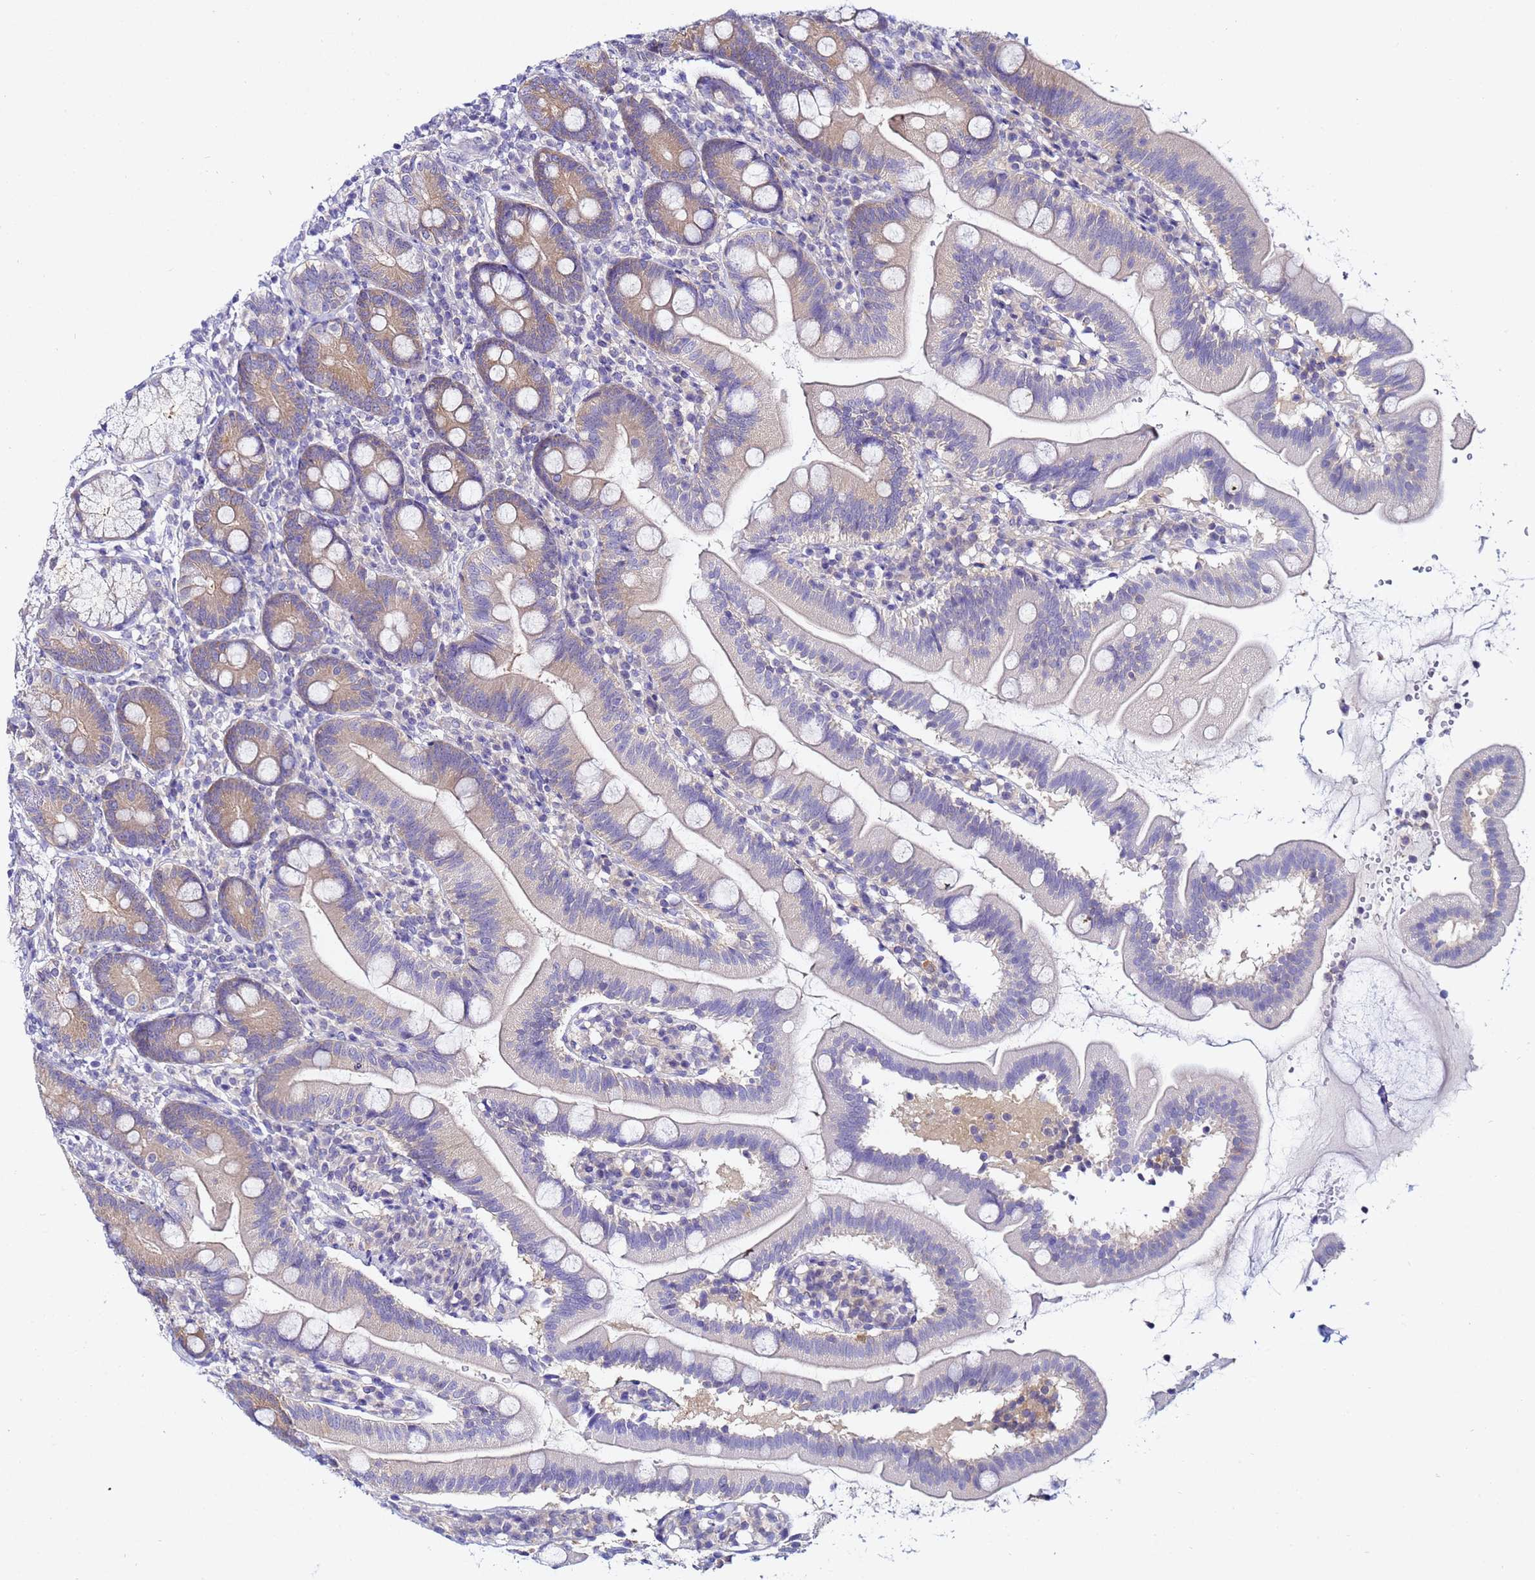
{"staining": {"intensity": "weak", "quantity": "25%-75%", "location": "cytoplasmic/membranous"}, "tissue": "duodenum", "cell_type": "Glandular cells", "image_type": "normal", "snomed": [{"axis": "morphology", "description": "Normal tissue, NOS"}, {"axis": "topography", "description": "Duodenum"}], "caption": "IHC staining of unremarkable duodenum, which shows low levels of weak cytoplasmic/membranous expression in approximately 25%-75% of glandular cells indicating weak cytoplasmic/membranous protein staining. The staining was performed using DAB (3,3'-diaminobenzidine) (brown) for protein detection and nuclei were counterstained in hematoxylin (blue).", "gene": "LENG1", "patient": {"sex": "female", "age": 67}}